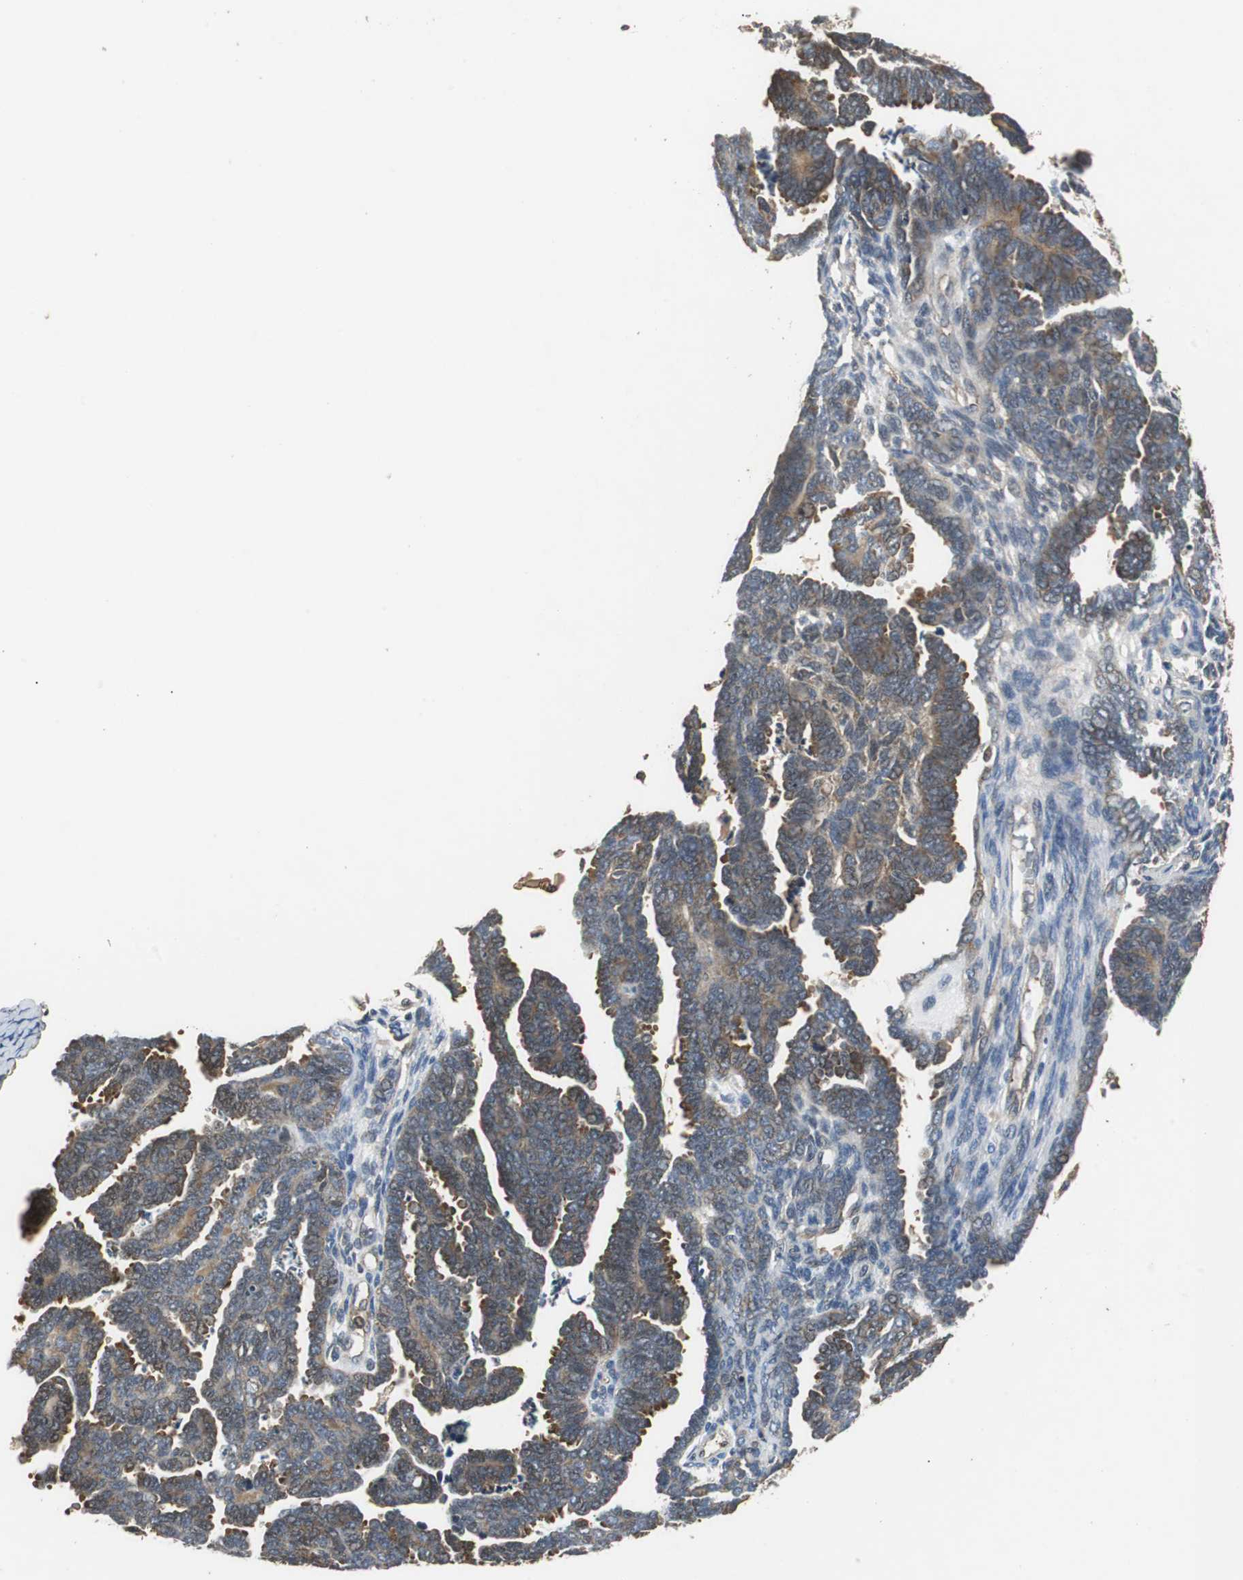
{"staining": {"intensity": "moderate", "quantity": ">75%", "location": "cytoplasmic/membranous"}, "tissue": "endometrial cancer", "cell_type": "Tumor cells", "image_type": "cancer", "snomed": [{"axis": "morphology", "description": "Neoplasm, malignant, NOS"}, {"axis": "topography", "description": "Endometrium"}], "caption": "Immunohistochemistry (IHC) histopathology image of neoplastic tissue: human endometrial malignant neoplasm stained using immunohistochemistry shows medium levels of moderate protein expression localized specifically in the cytoplasmic/membranous of tumor cells, appearing as a cytoplasmic/membranous brown color.", "gene": "VBP1", "patient": {"sex": "female", "age": 74}}